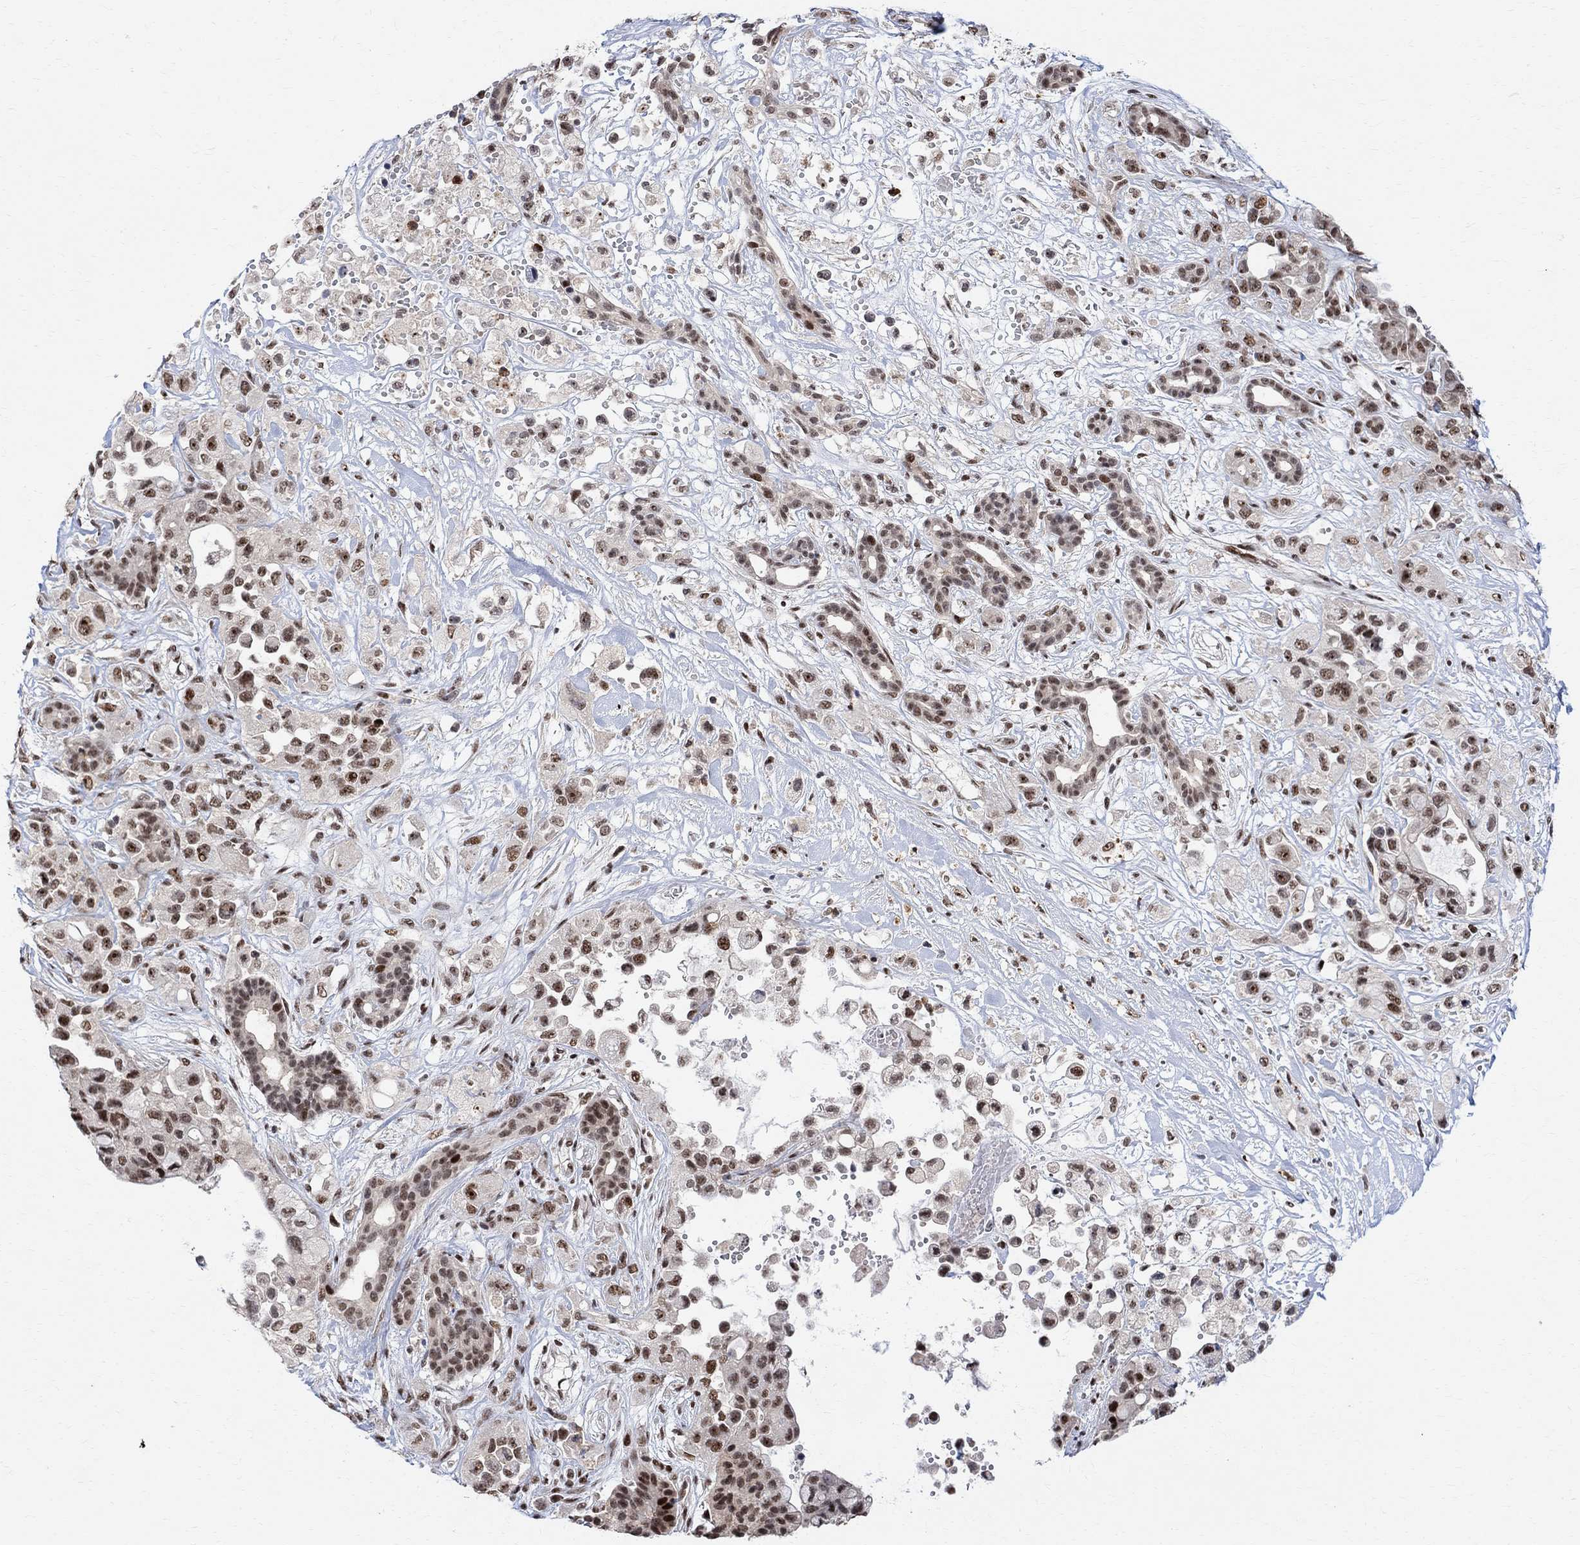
{"staining": {"intensity": "moderate", "quantity": ">75%", "location": "nuclear"}, "tissue": "pancreatic cancer", "cell_type": "Tumor cells", "image_type": "cancer", "snomed": [{"axis": "morphology", "description": "Adenocarcinoma, NOS"}, {"axis": "topography", "description": "Pancreas"}], "caption": "Brown immunohistochemical staining in pancreatic adenocarcinoma demonstrates moderate nuclear expression in approximately >75% of tumor cells.", "gene": "E4F1", "patient": {"sex": "male", "age": 44}}